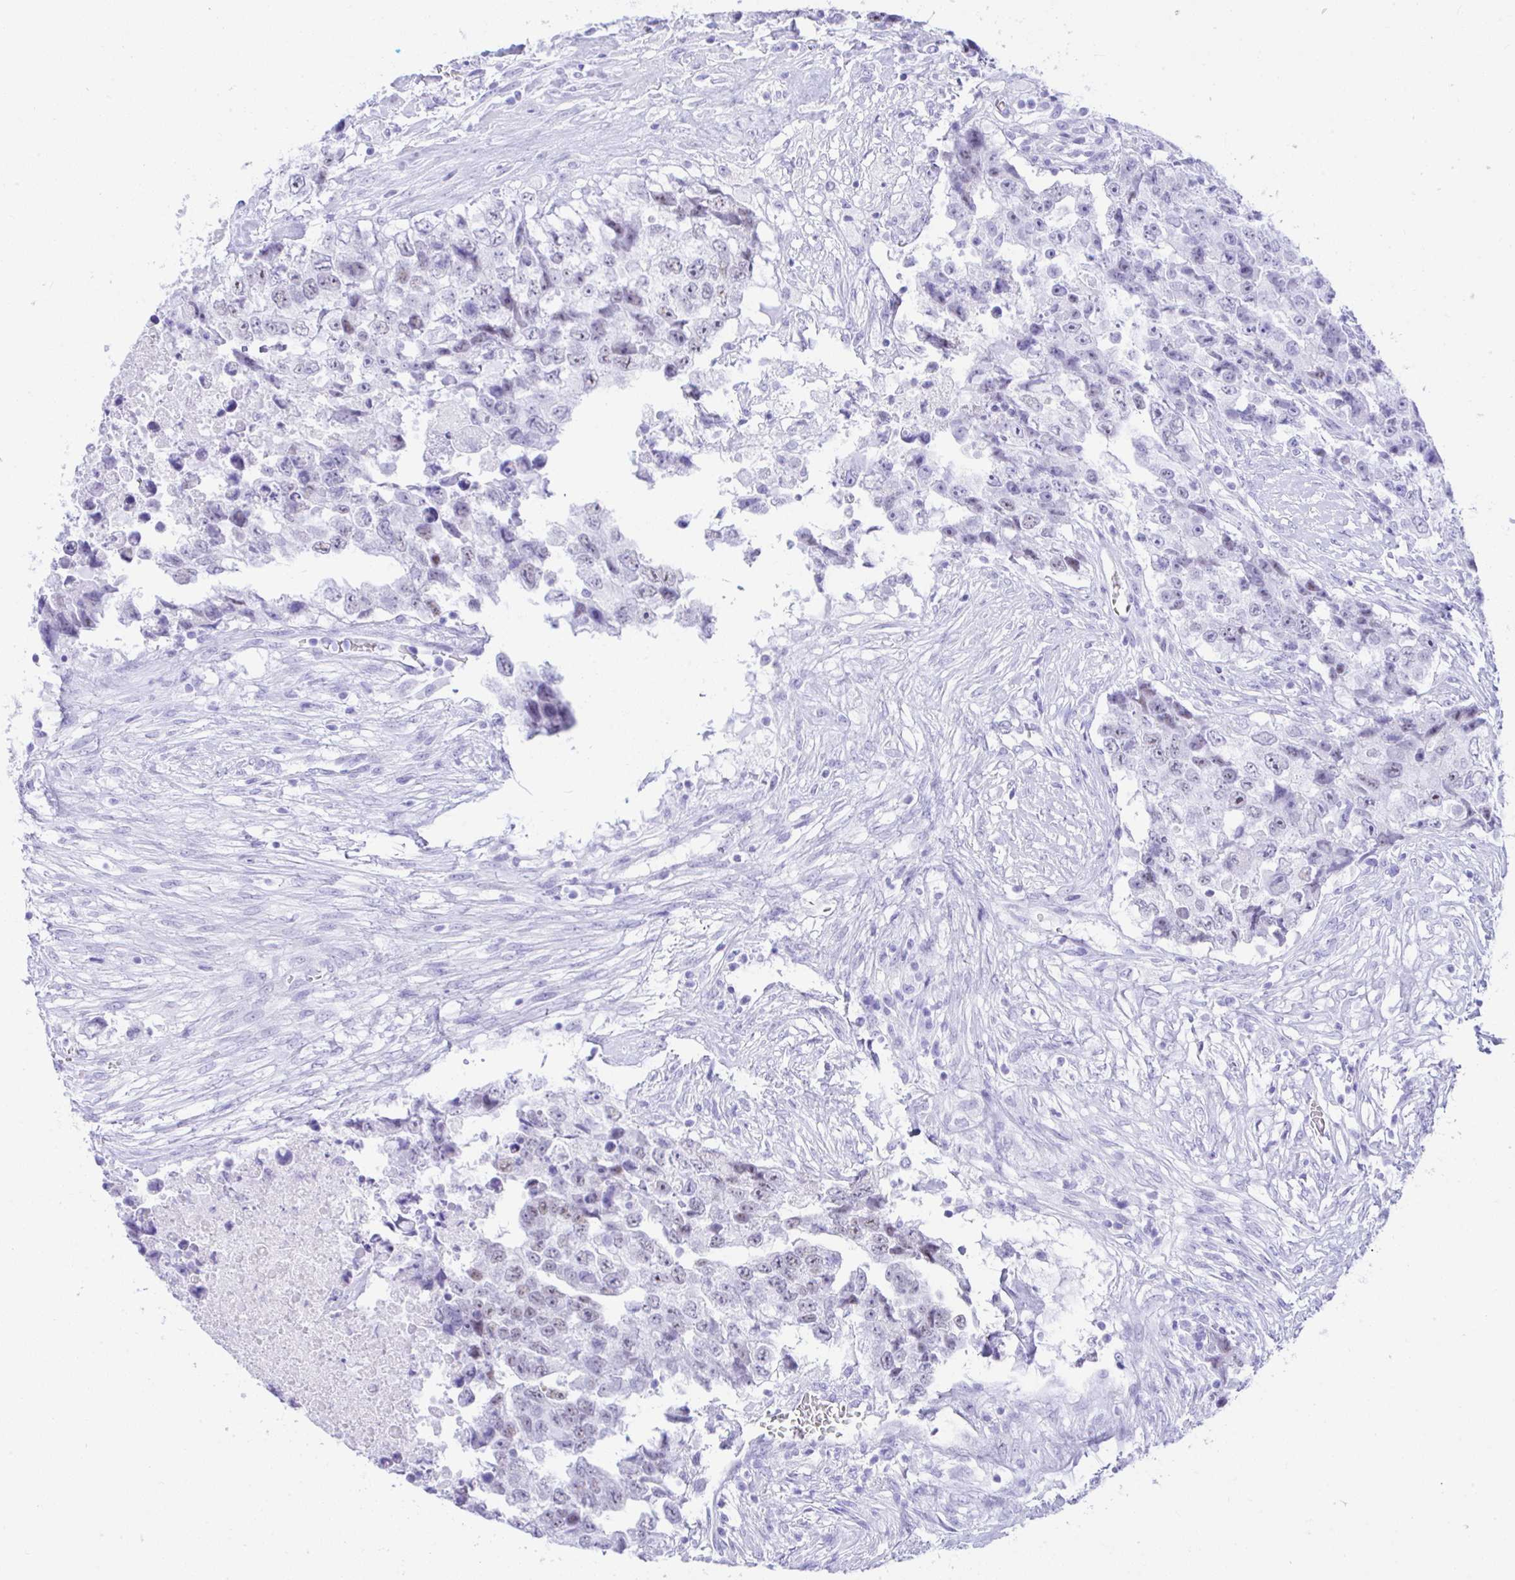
{"staining": {"intensity": "weak", "quantity": "25%-75%", "location": "nuclear"}, "tissue": "testis cancer", "cell_type": "Tumor cells", "image_type": "cancer", "snomed": [{"axis": "morphology", "description": "Carcinoma, Embryonal, NOS"}, {"axis": "topography", "description": "Testis"}], "caption": "High-power microscopy captured an IHC histopathology image of testis cancer, revealing weak nuclear expression in about 25%-75% of tumor cells.", "gene": "SEL1L2", "patient": {"sex": "male", "age": 24}}